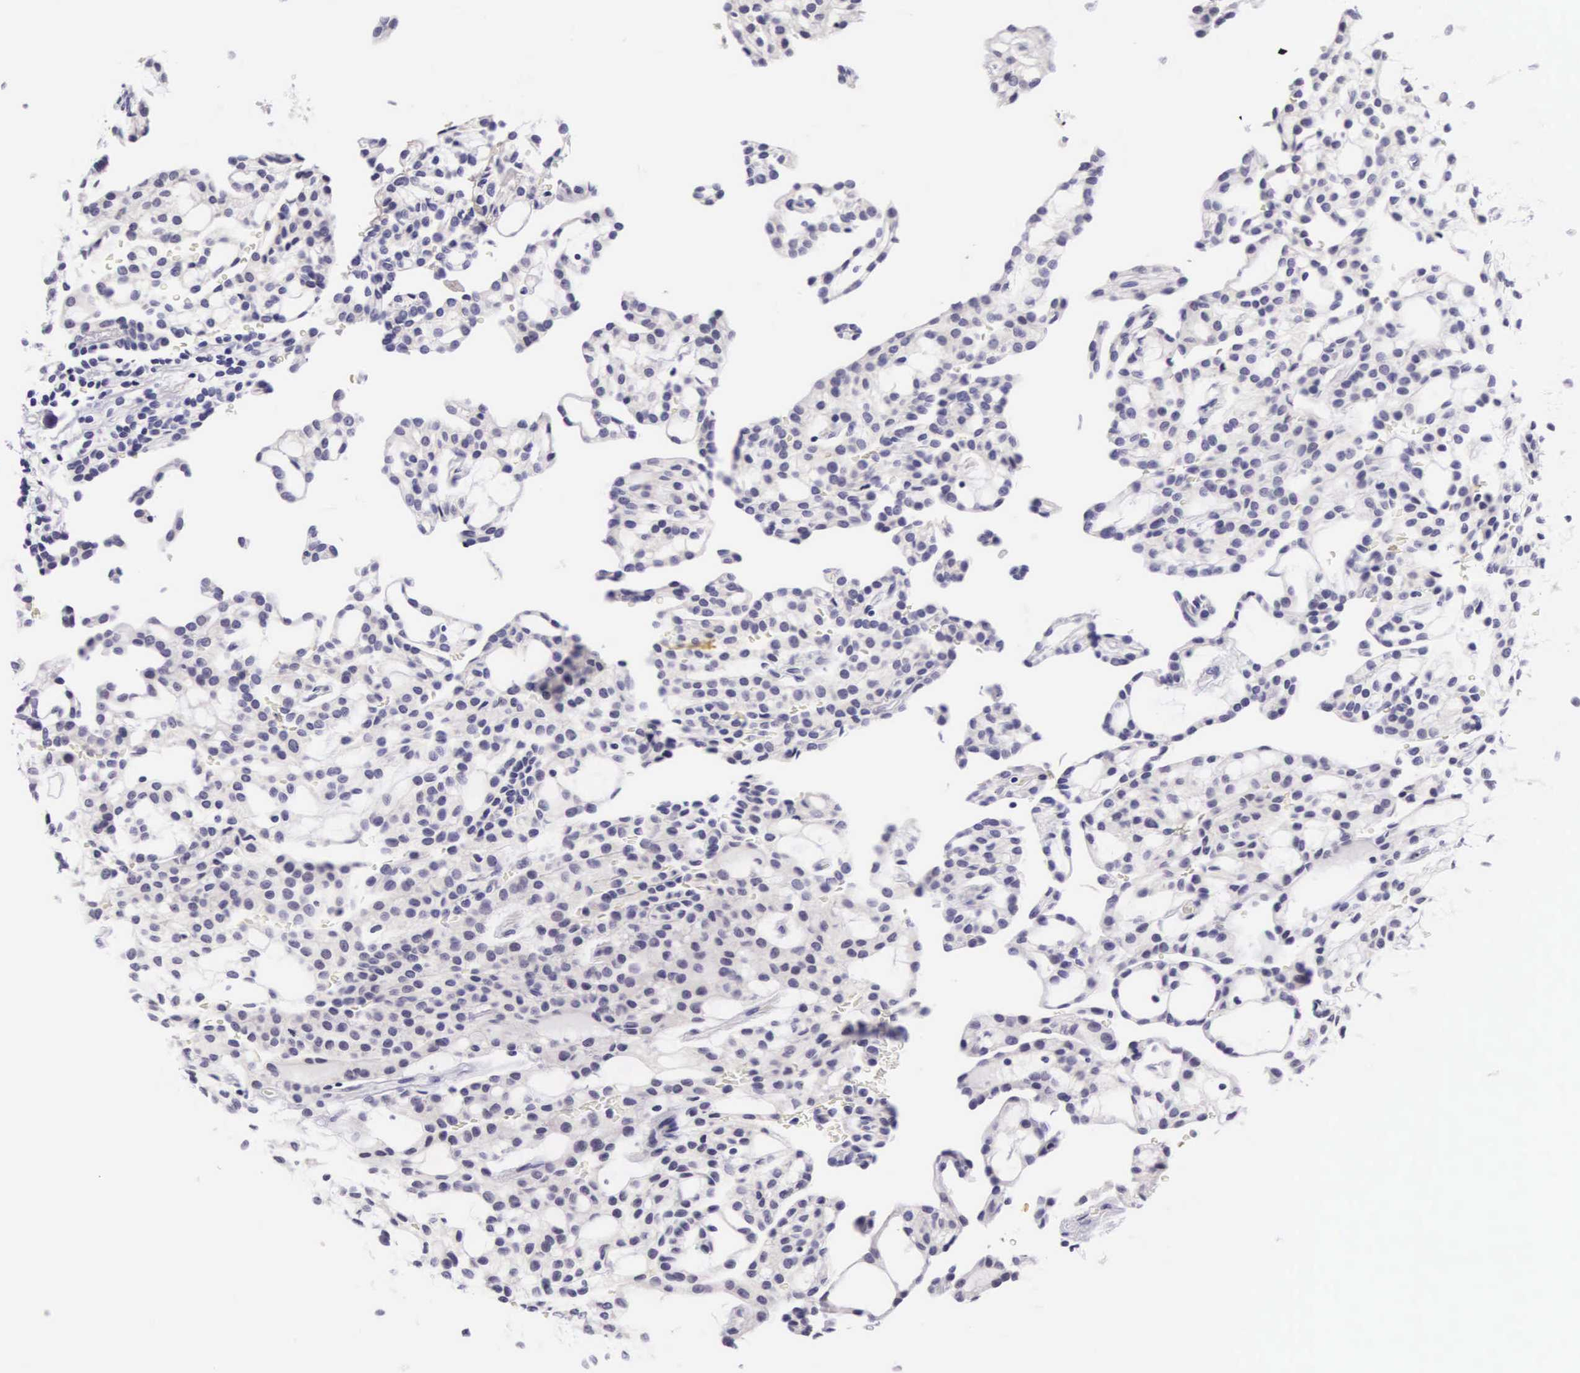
{"staining": {"intensity": "negative", "quantity": "none", "location": "none"}, "tissue": "renal cancer", "cell_type": "Tumor cells", "image_type": "cancer", "snomed": [{"axis": "morphology", "description": "Adenocarcinoma, NOS"}, {"axis": "topography", "description": "Kidney"}], "caption": "This is an IHC micrograph of renal cancer. There is no expression in tumor cells.", "gene": "PHETA2", "patient": {"sex": "male", "age": 63}}